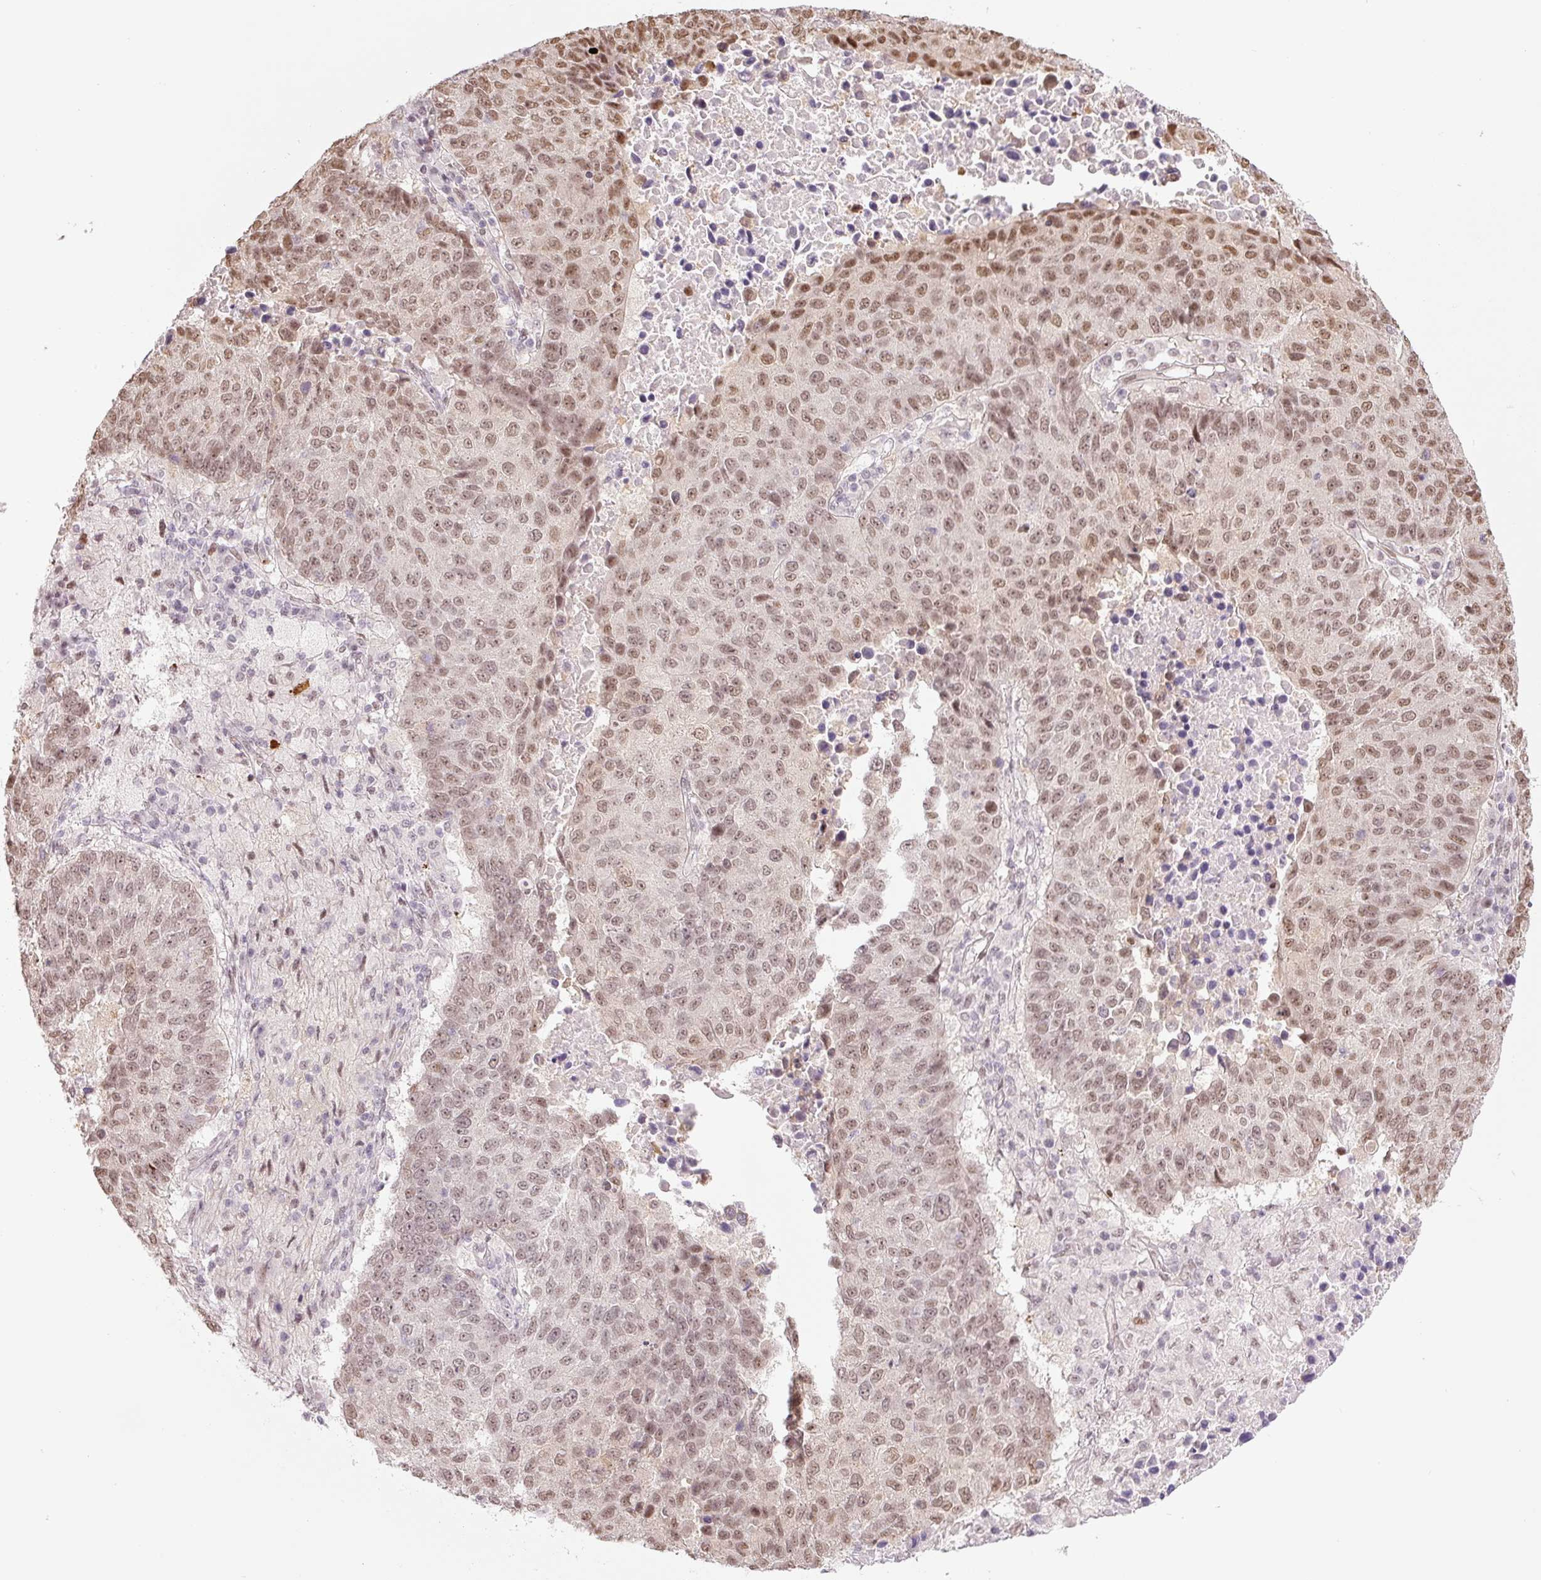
{"staining": {"intensity": "moderate", "quantity": ">75%", "location": "nuclear"}, "tissue": "lung cancer", "cell_type": "Tumor cells", "image_type": "cancer", "snomed": [{"axis": "morphology", "description": "Squamous cell carcinoma, NOS"}, {"axis": "topography", "description": "Lung"}], "caption": "IHC (DAB (3,3'-diaminobenzidine)) staining of human lung cancer (squamous cell carcinoma) demonstrates moderate nuclear protein positivity in approximately >75% of tumor cells. (IHC, brightfield microscopy, high magnification).", "gene": "TCFL5", "patient": {"sex": "male", "age": 73}}